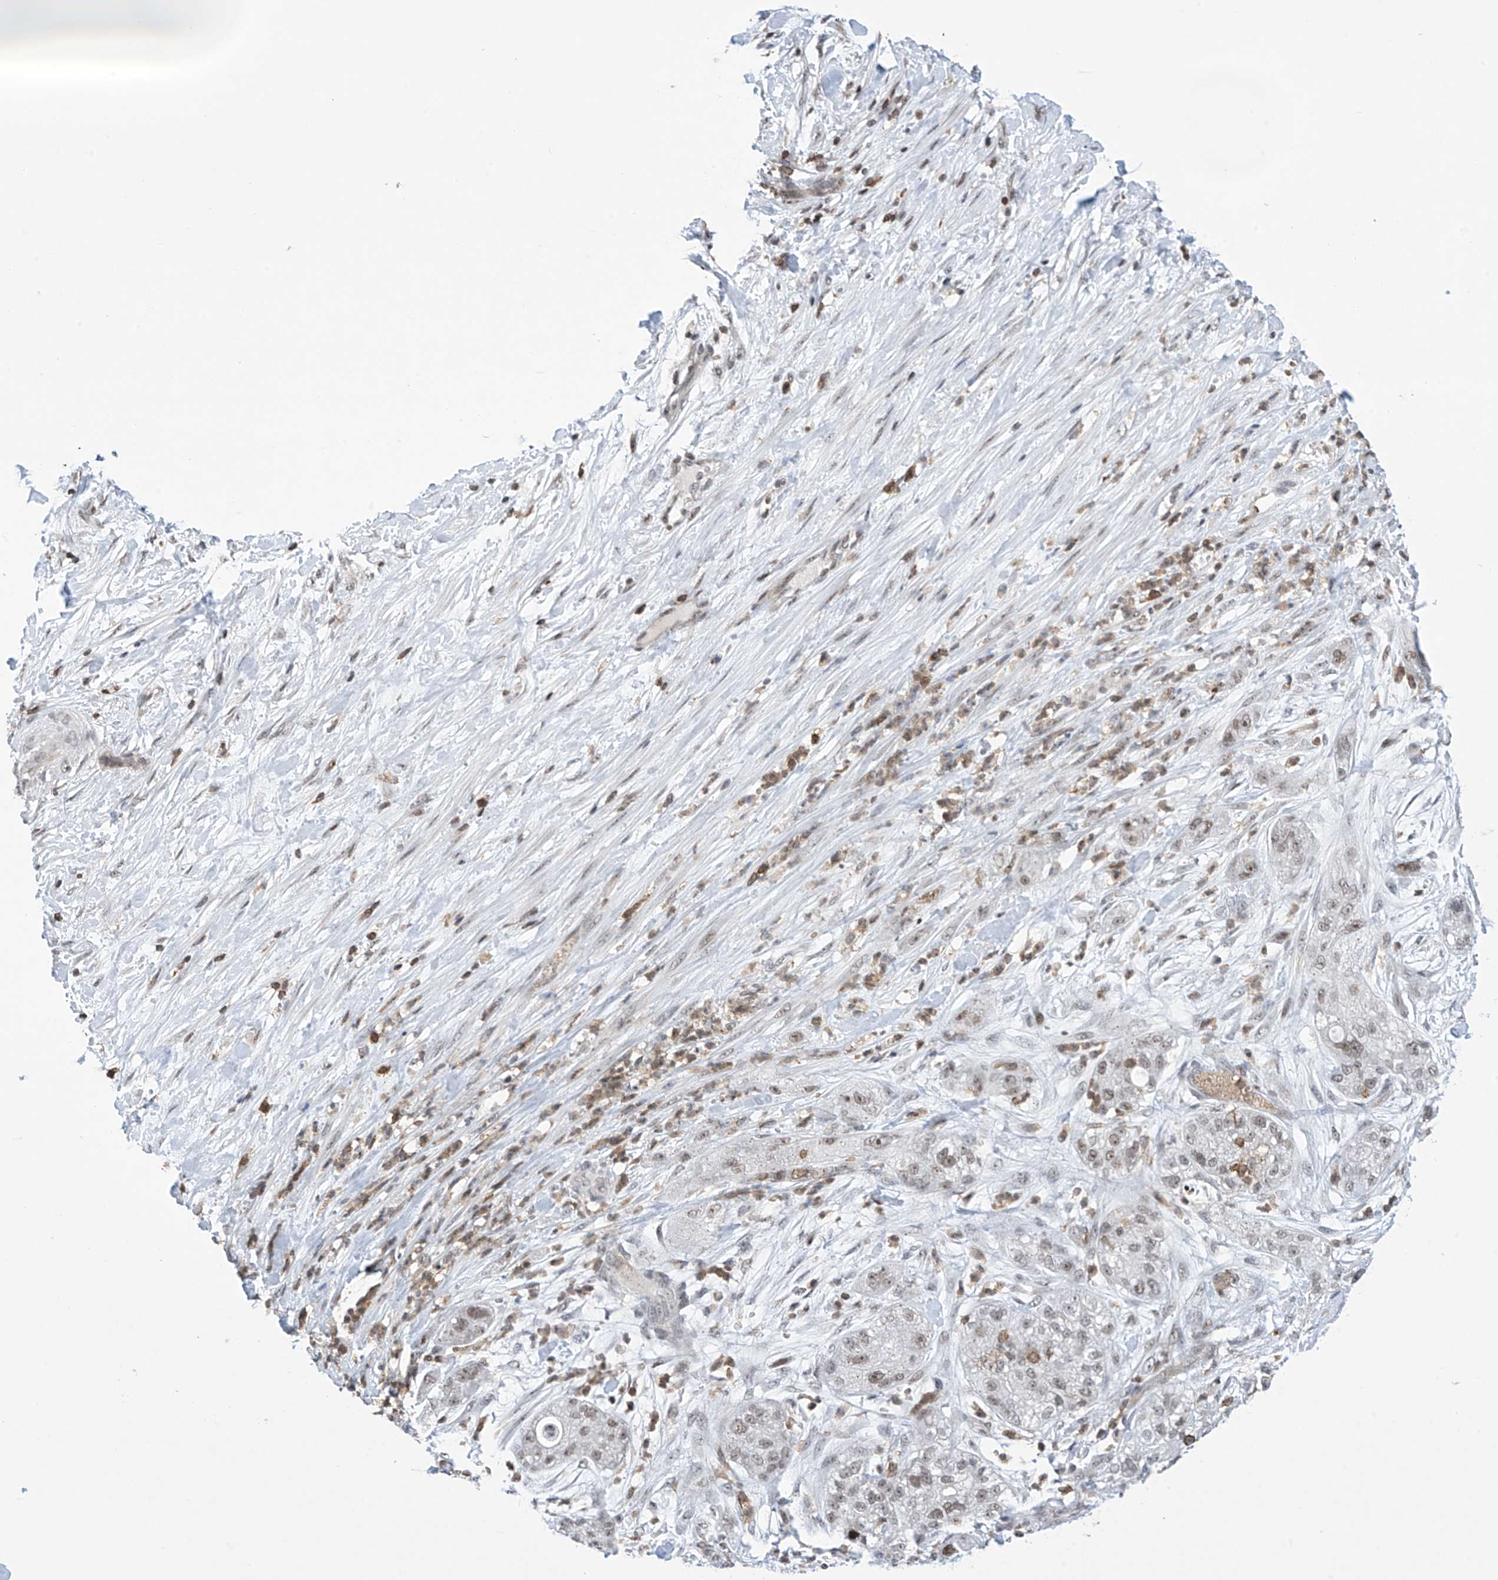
{"staining": {"intensity": "weak", "quantity": "<25%", "location": "nuclear"}, "tissue": "pancreatic cancer", "cell_type": "Tumor cells", "image_type": "cancer", "snomed": [{"axis": "morphology", "description": "Adenocarcinoma, NOS"}, {"axis": "topography", "description": "Pancreas"}], "caption": "Tumor cells are negative for protein expression in human pancreatic adenocarcinoma.", "gene": "MSL3", "patient": {"sex": "female", "age": 78}}